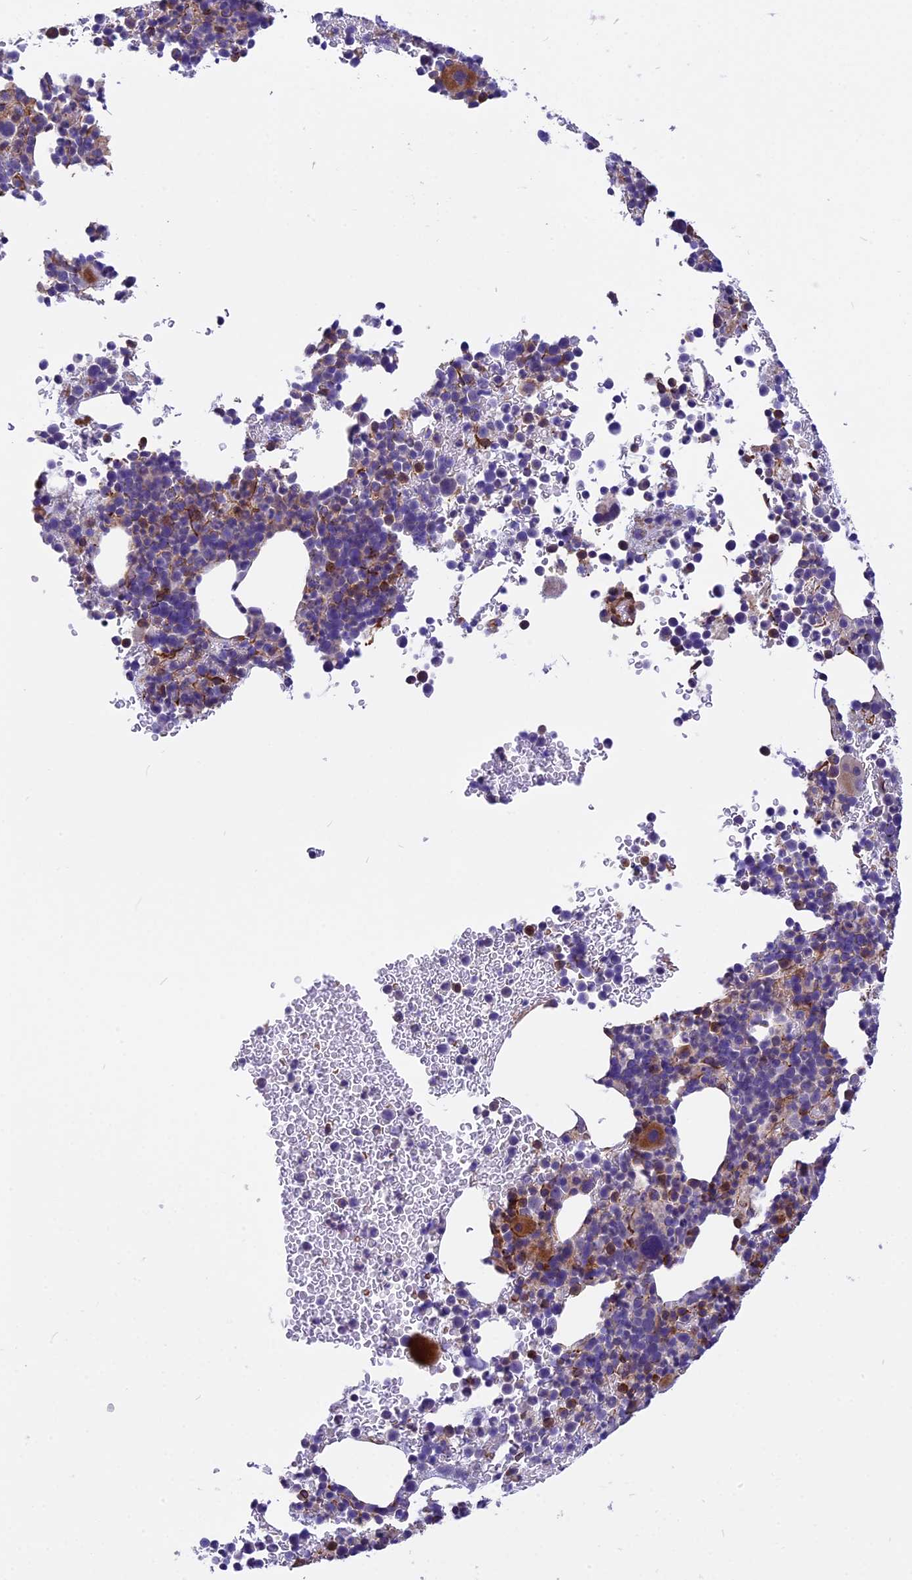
{"staining": {"intensity": "moderate", "quantity": "25%-75%", "location": "cytoplasmic/membranous"}, "tissue": "bone marrow", "cell_type": "Hematopoietic cells", "image_type": "normal", "snomed": [{"axis": "morphology", "description": "Normal tissue, NOS"}, {"axis": "topography", "description": "Bone marrow"}], "caption": "Immunohistochemistry histopathology image of unremarkable human bone marrow stained for a protein (brown), which exhibits medium levels of moderate cytoplasmic/membranous positivity in approximately 25%-75% of hematopoietic cells.", "gene": "MED20", "patient": {"sex": "female", "age": 82}}